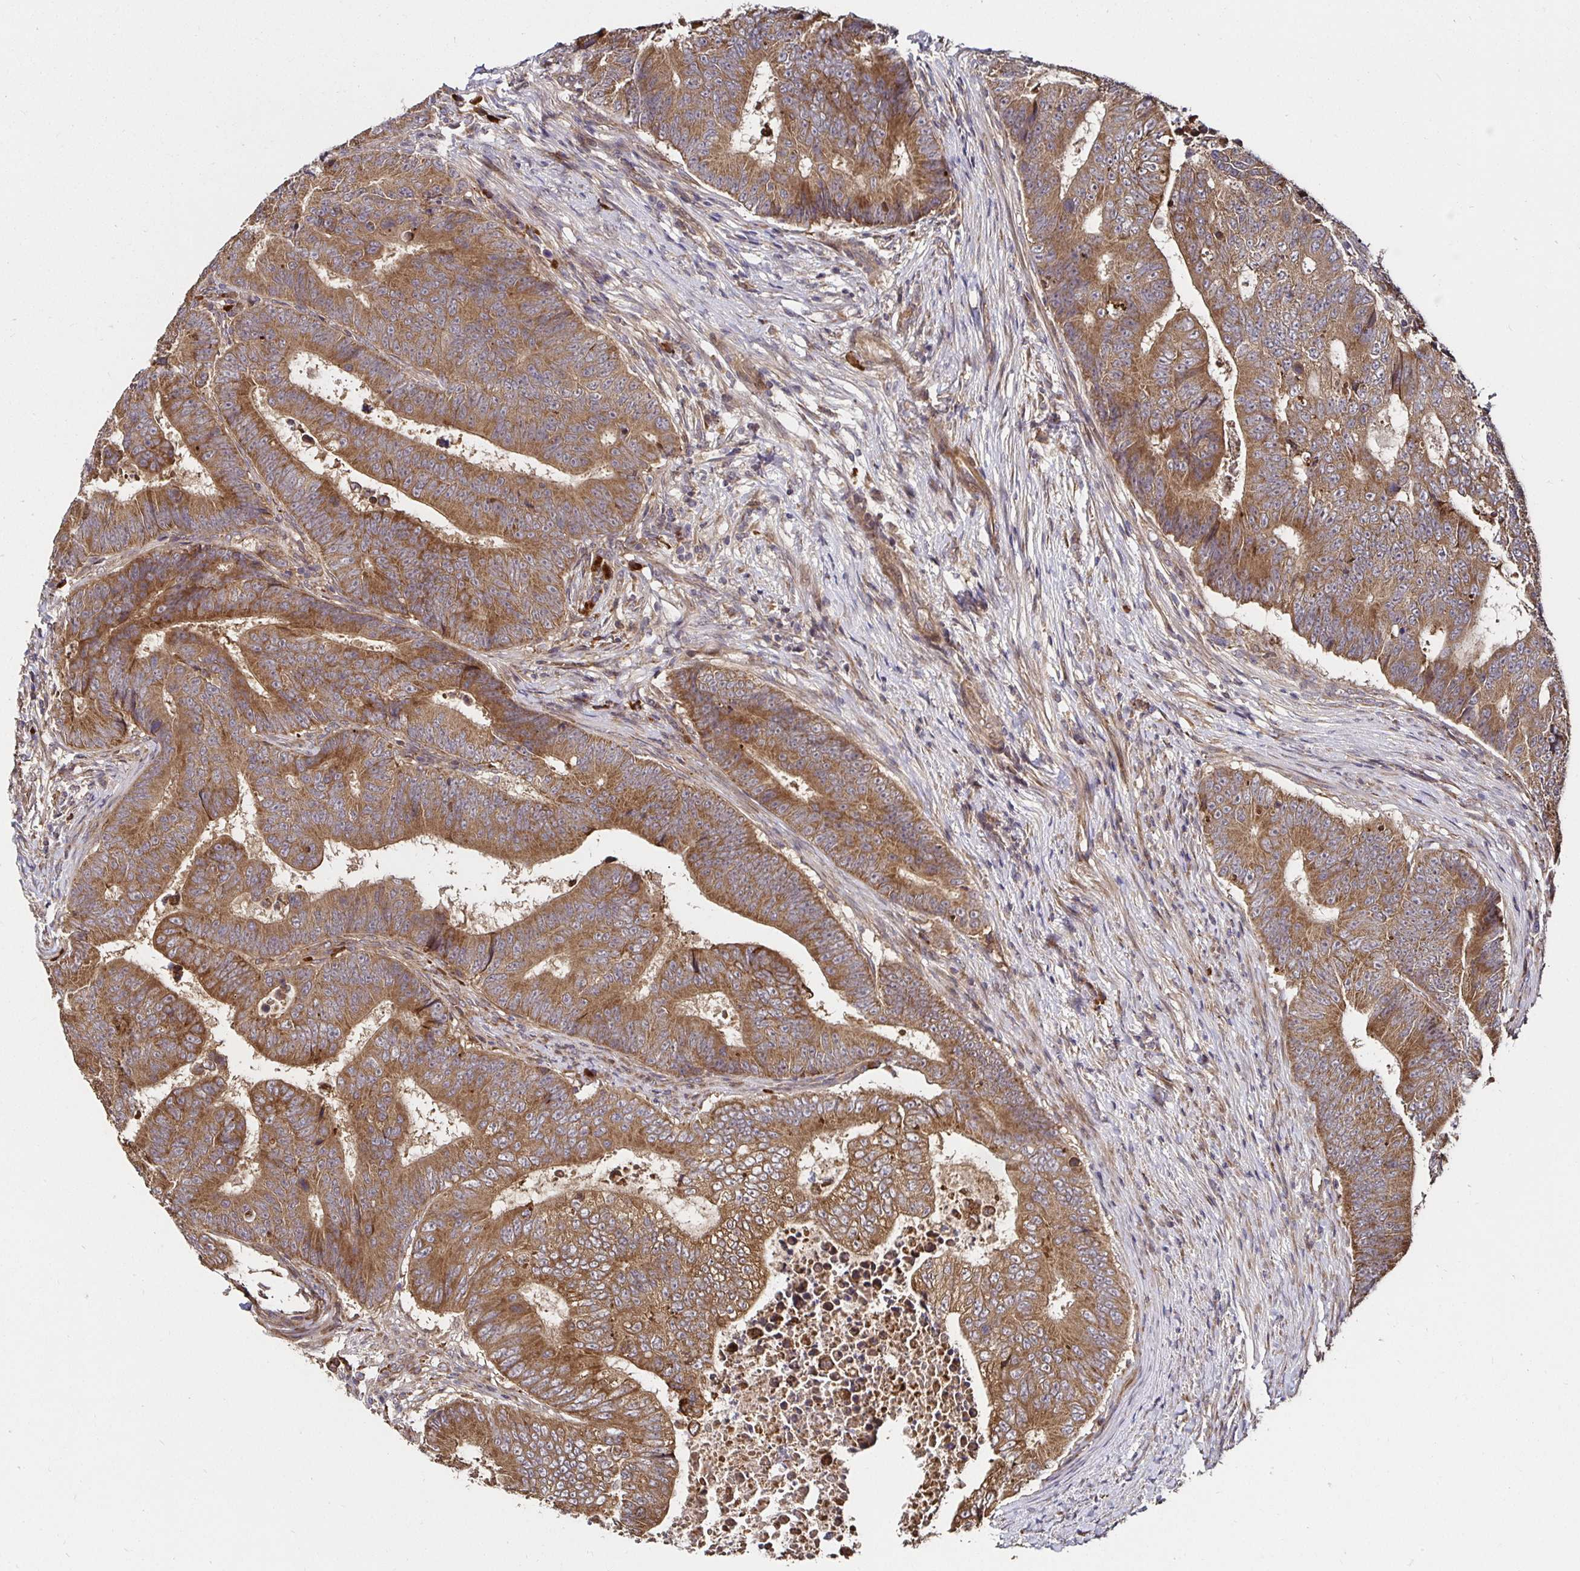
{"staining": {"intensity": "moderate", "quantity": ">75%", "location": "cytoplasmic/membranous"}, "tissue": "colorectal cancer", "cell_type": "Tumor cells", "image_type": "cancer", "snomed": [{"axis": "morphology", "description": "Adenocarcinoma, NOS"}, {"axis": "topography", "description": "Colon"}], "caption": "Immunohistochemical staining of human colorectal cancer shows moderate cytoplasmic/membranous protein staining in approximately >75% of tumor cells. (Brightfield microscopy of DAB IHC at high magnification).", "gene": "MLST8", "patient": {"sex": "female", "age": 48}}